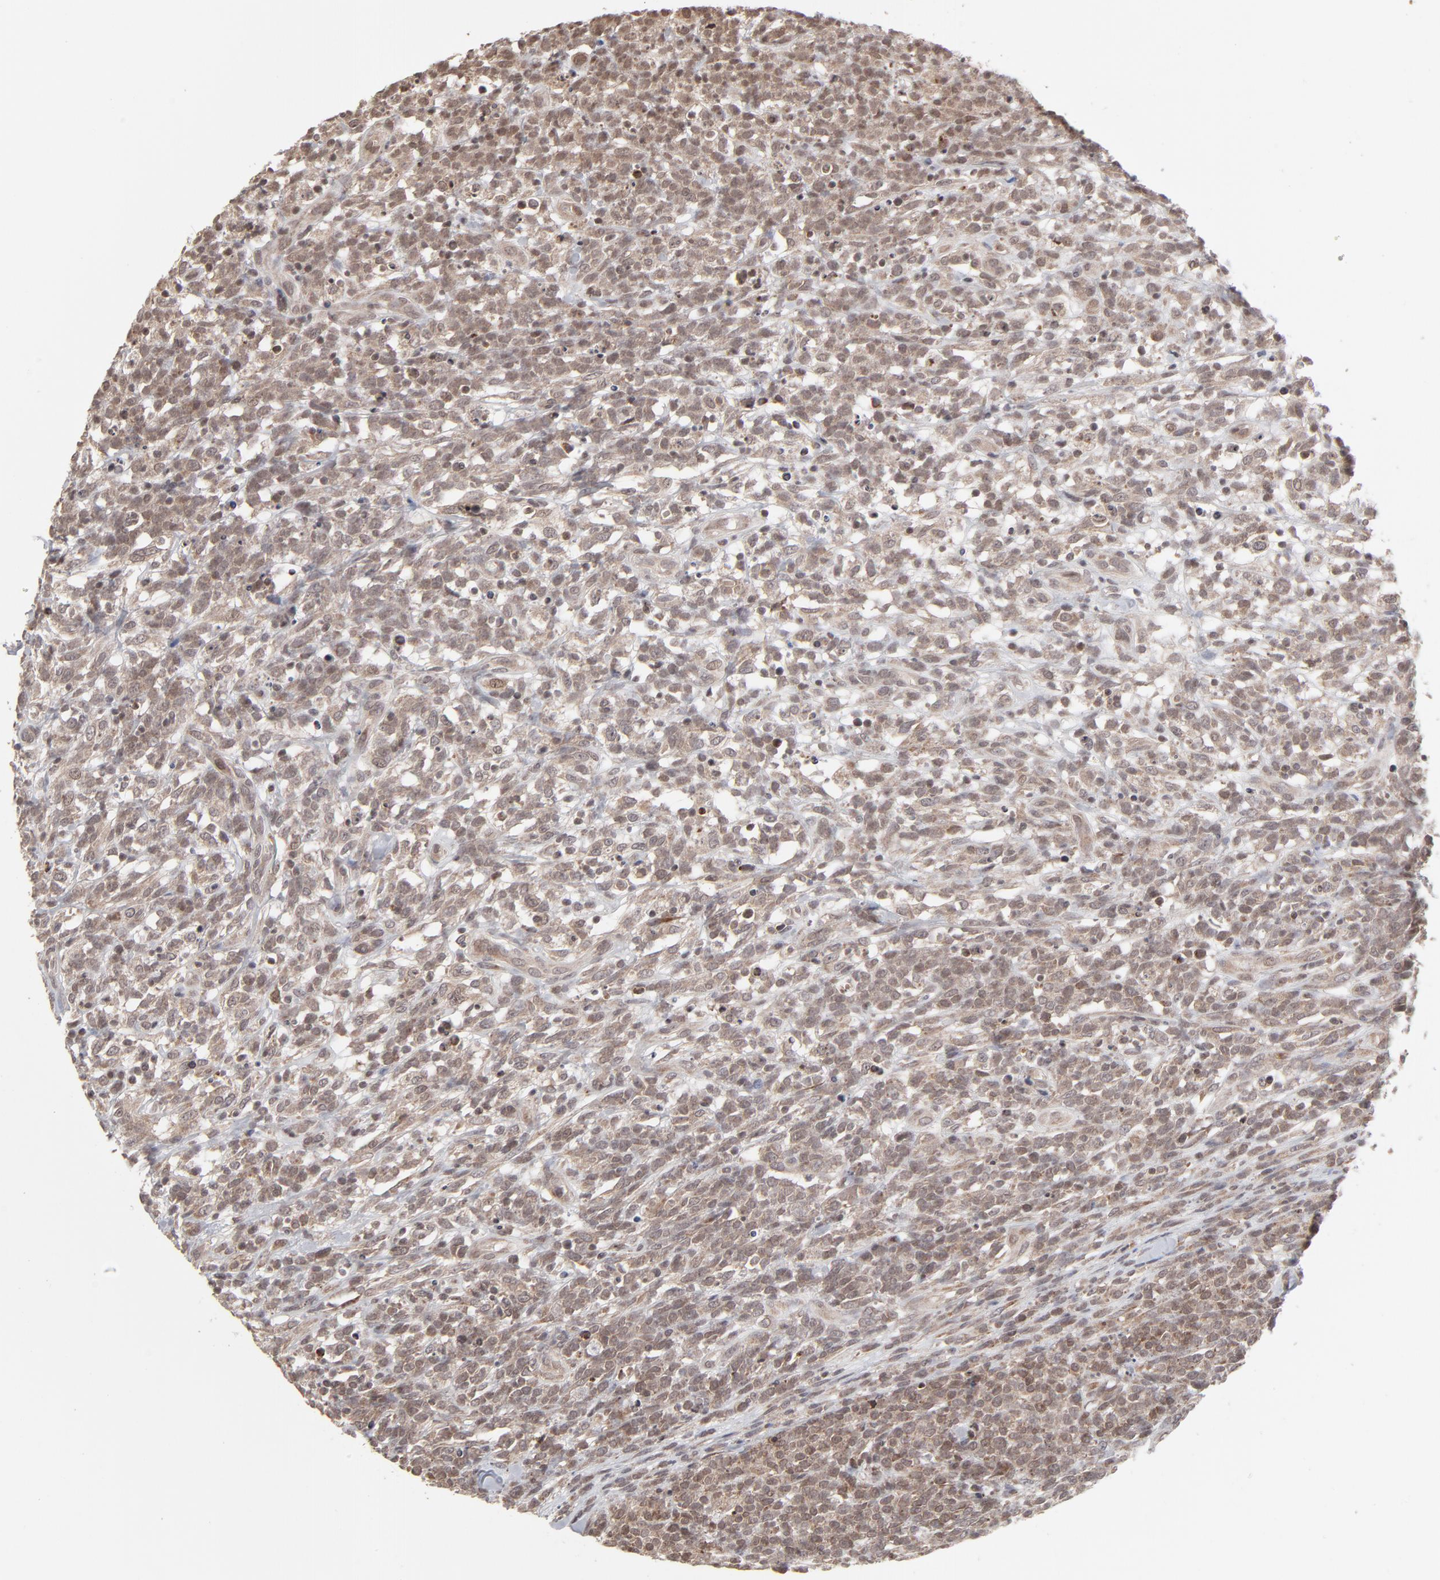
{"staining": {"intensity": "weak", "quantity": ">75%", "location": "nuclear"}, "tissue": "lymphoma", "cell_type": "Tumor cells", "image_type": "cancer", "snomed": [{"axis": "morphology", "description": "Malignant lymphoma, non-Hodgkin's type, High grade"}, {"axis": "topography", "description": "Lymph node"}], "caption": "Immunohistochemistry (DAB) staining of lymphoma displays weak nuclear protein expression in approximately >75% of tumor cells. (DAB (3,3'-diaminobenzidine) IHC with brightfield microscopy, high magnification).", "gene": "ARIH1", "patient": {"sex": "female", "age": 73}}